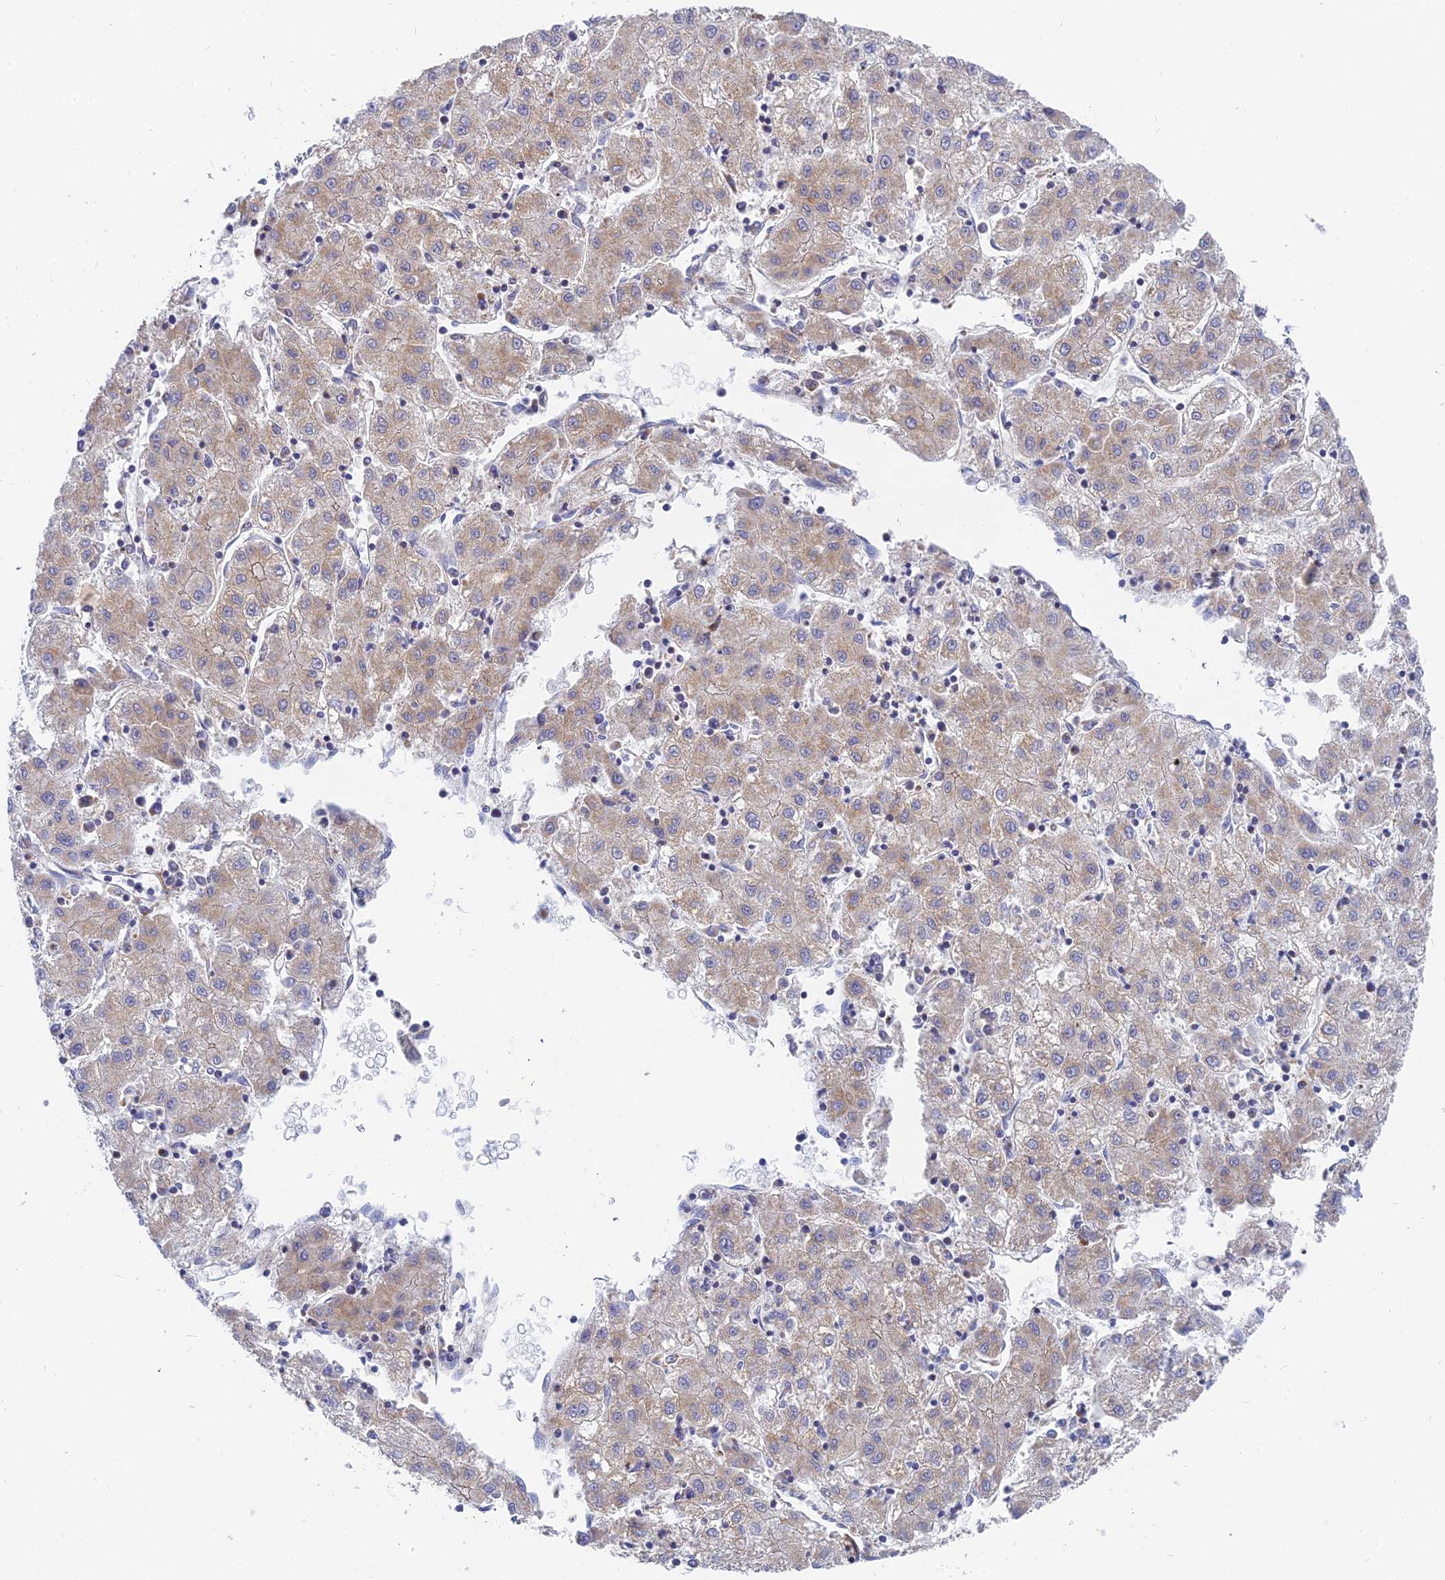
{"staining": {"intensity": "weak", "quantity": ">75%", "location": "cytoplasmic/membranous"}, "tissue": "liver cancer", "cell_type": "Tumor cells", "image_type": "cancer", "snomed": [{"axis": "morphology", "description": "Carcinoma, Hepatocellular, NOS"}, {"axis": "topography", "description": "Liver"}], "caption": "Brown immunohistochemical staining in liver cancer displays weak cytoplasmic/membranous positivity in about >75% of tumor cells.", "gene": "MRPL15", "patient": {"sex": "male", "age": 72}}